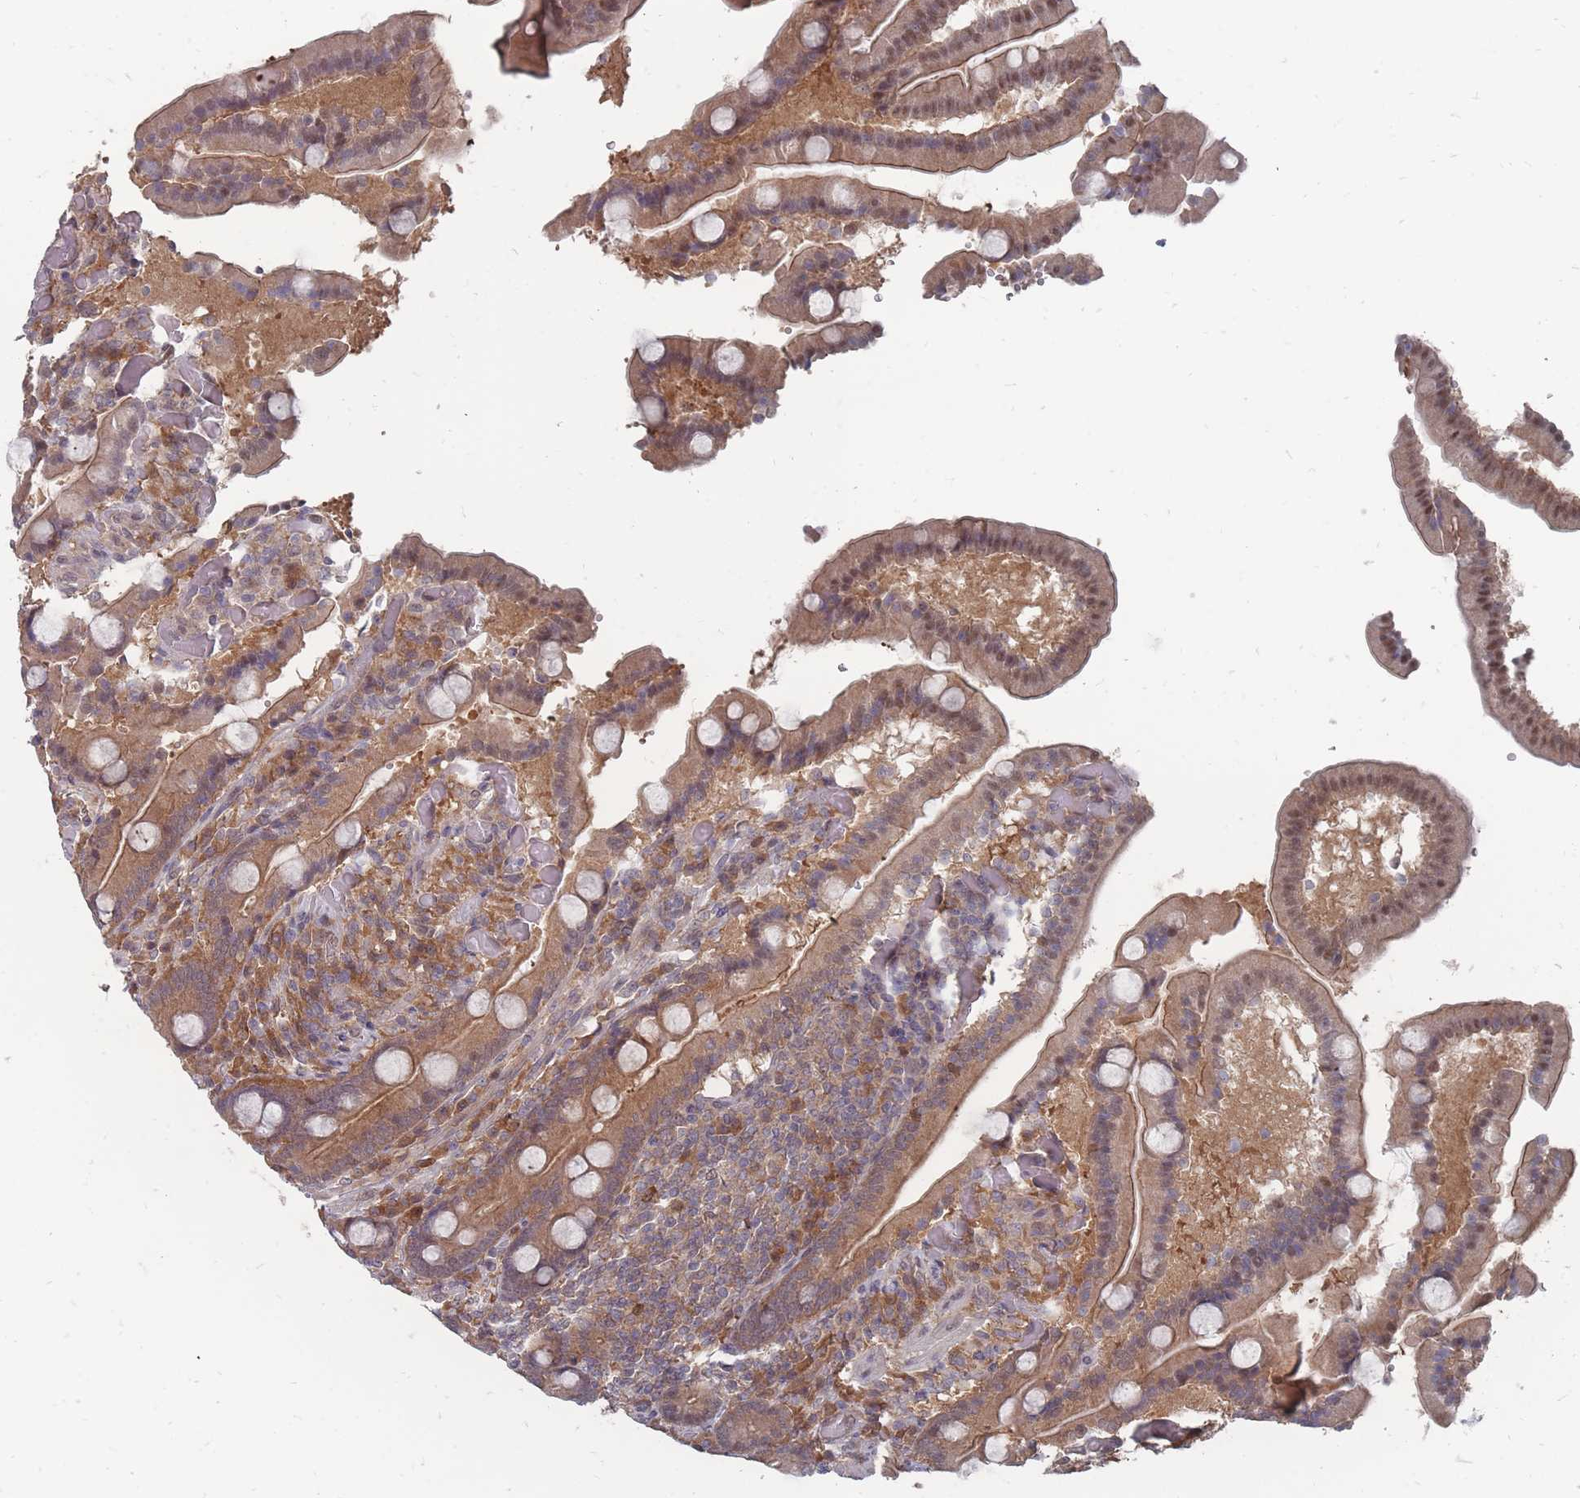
{"staining": {"intensity": "moderate", "quantity": ">75%", "location": "cytoplasmic/membranous,nuclear"}, "tissue": "duodenum", "cell_type": "Glandular cells", "image_type": "normal", "snomed": [{"axis": "morphology", "description": "Normal tissue, NOS"}, {"axis": "topography", "description": "Duodenum"}], "caption": "This is an image of immunohistochemistry staining of benign duodenum, which shows moderate positivity in the cytoplasmic/membranous,nuclear of glandular cells.", "gene": "NKD1", "patient": {"sex": "female", "age": 62}}